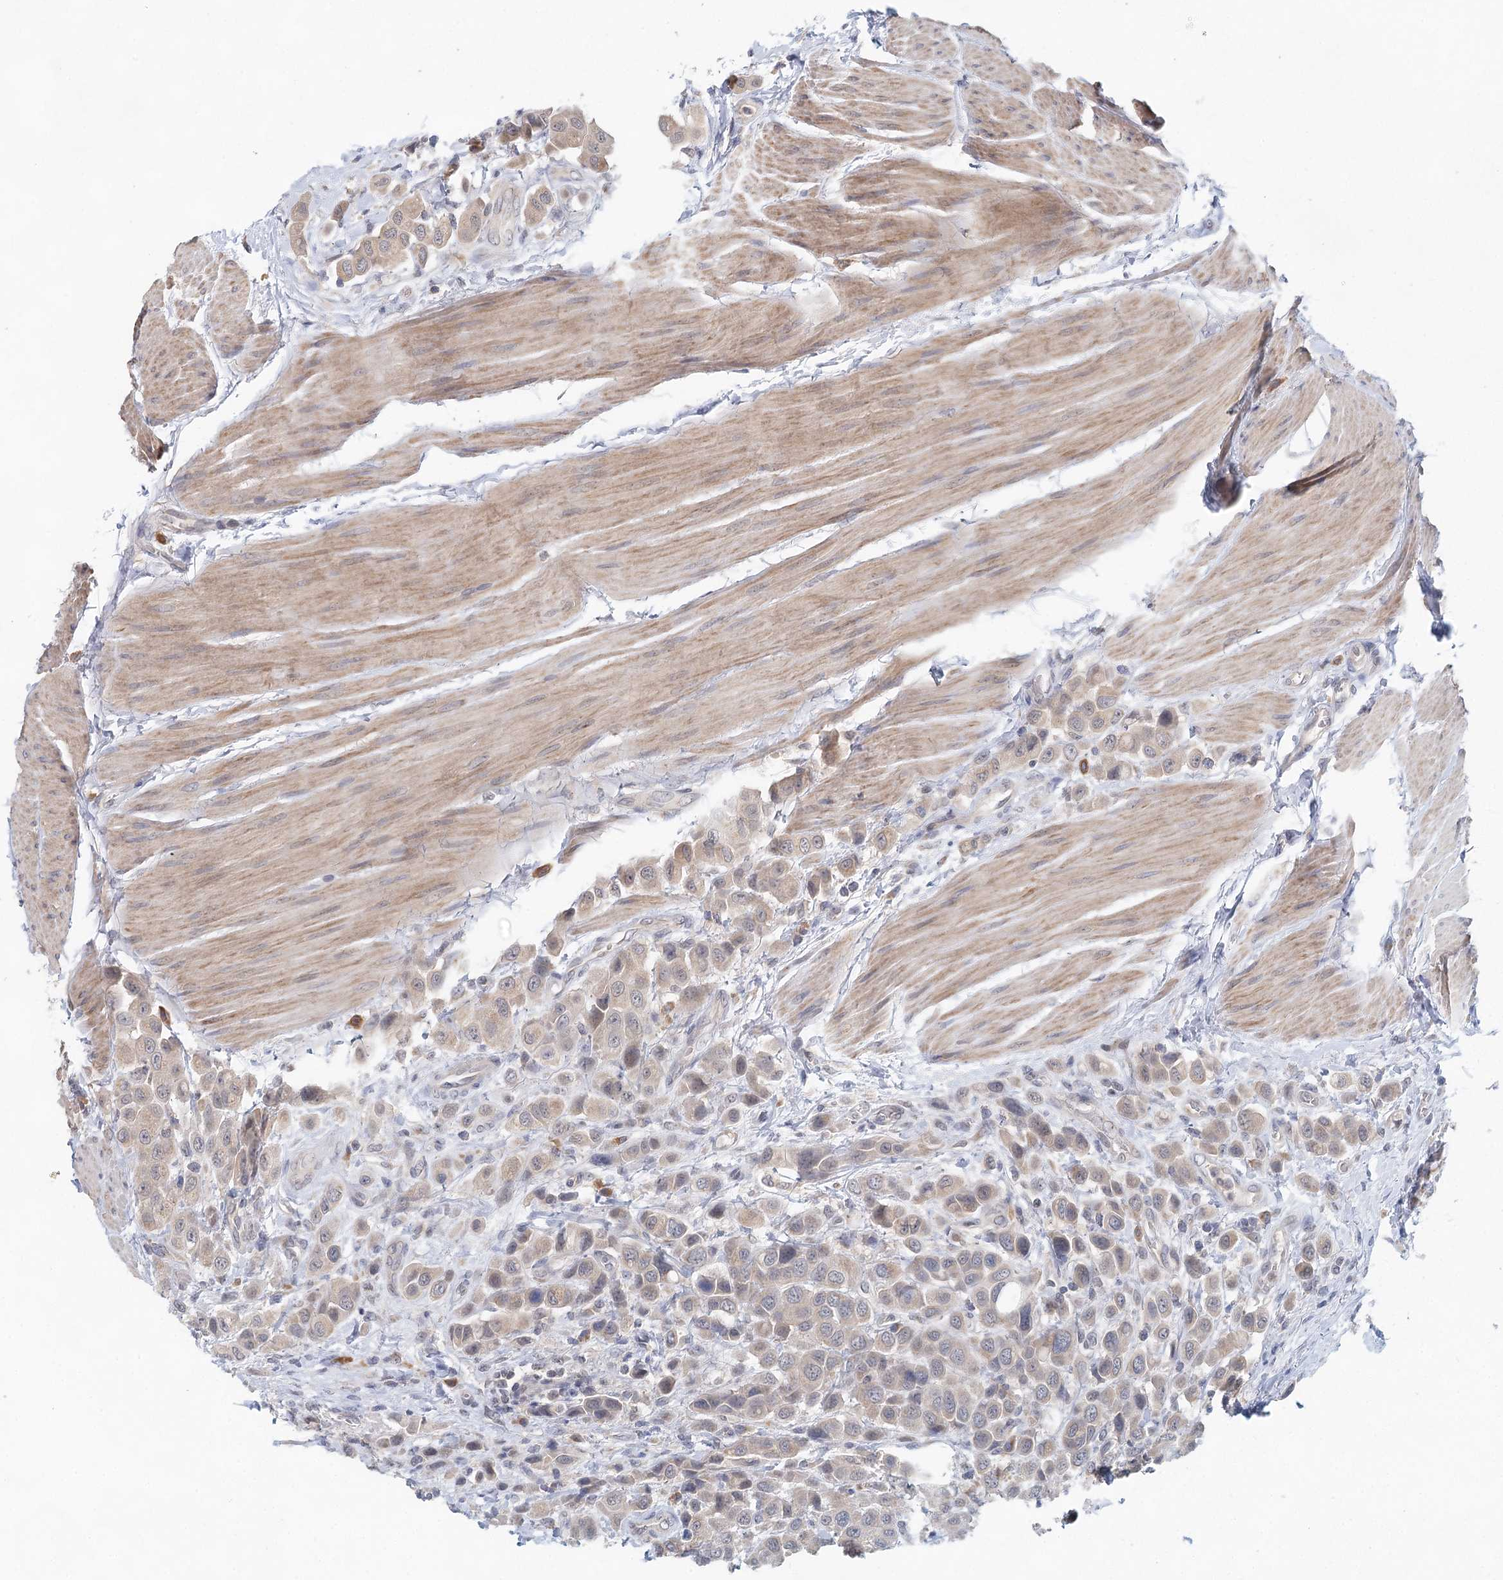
{"staining": {"intensity": "weak", "quantity": "25%-75%", "location": "cytoplasmic/membranous"}, "tissue": "urothelial cancer", "cell_type": "Tumor cells", "image_type": "cancer", "snomed": [{"axis": "morphology", "description": "Urothelial carcinoma, High grade"}, {"axis": "topography", "description": "Urinary bladder"}], "caption": "IHC (DAB) staining of high-grade urothelial carcinoma displays weak cytoplasmic/membranous protein positivity in about 25%-75% of tumor cells.", "gene": "BLTP1", "patient": {"sex": "male", "age": 50}}